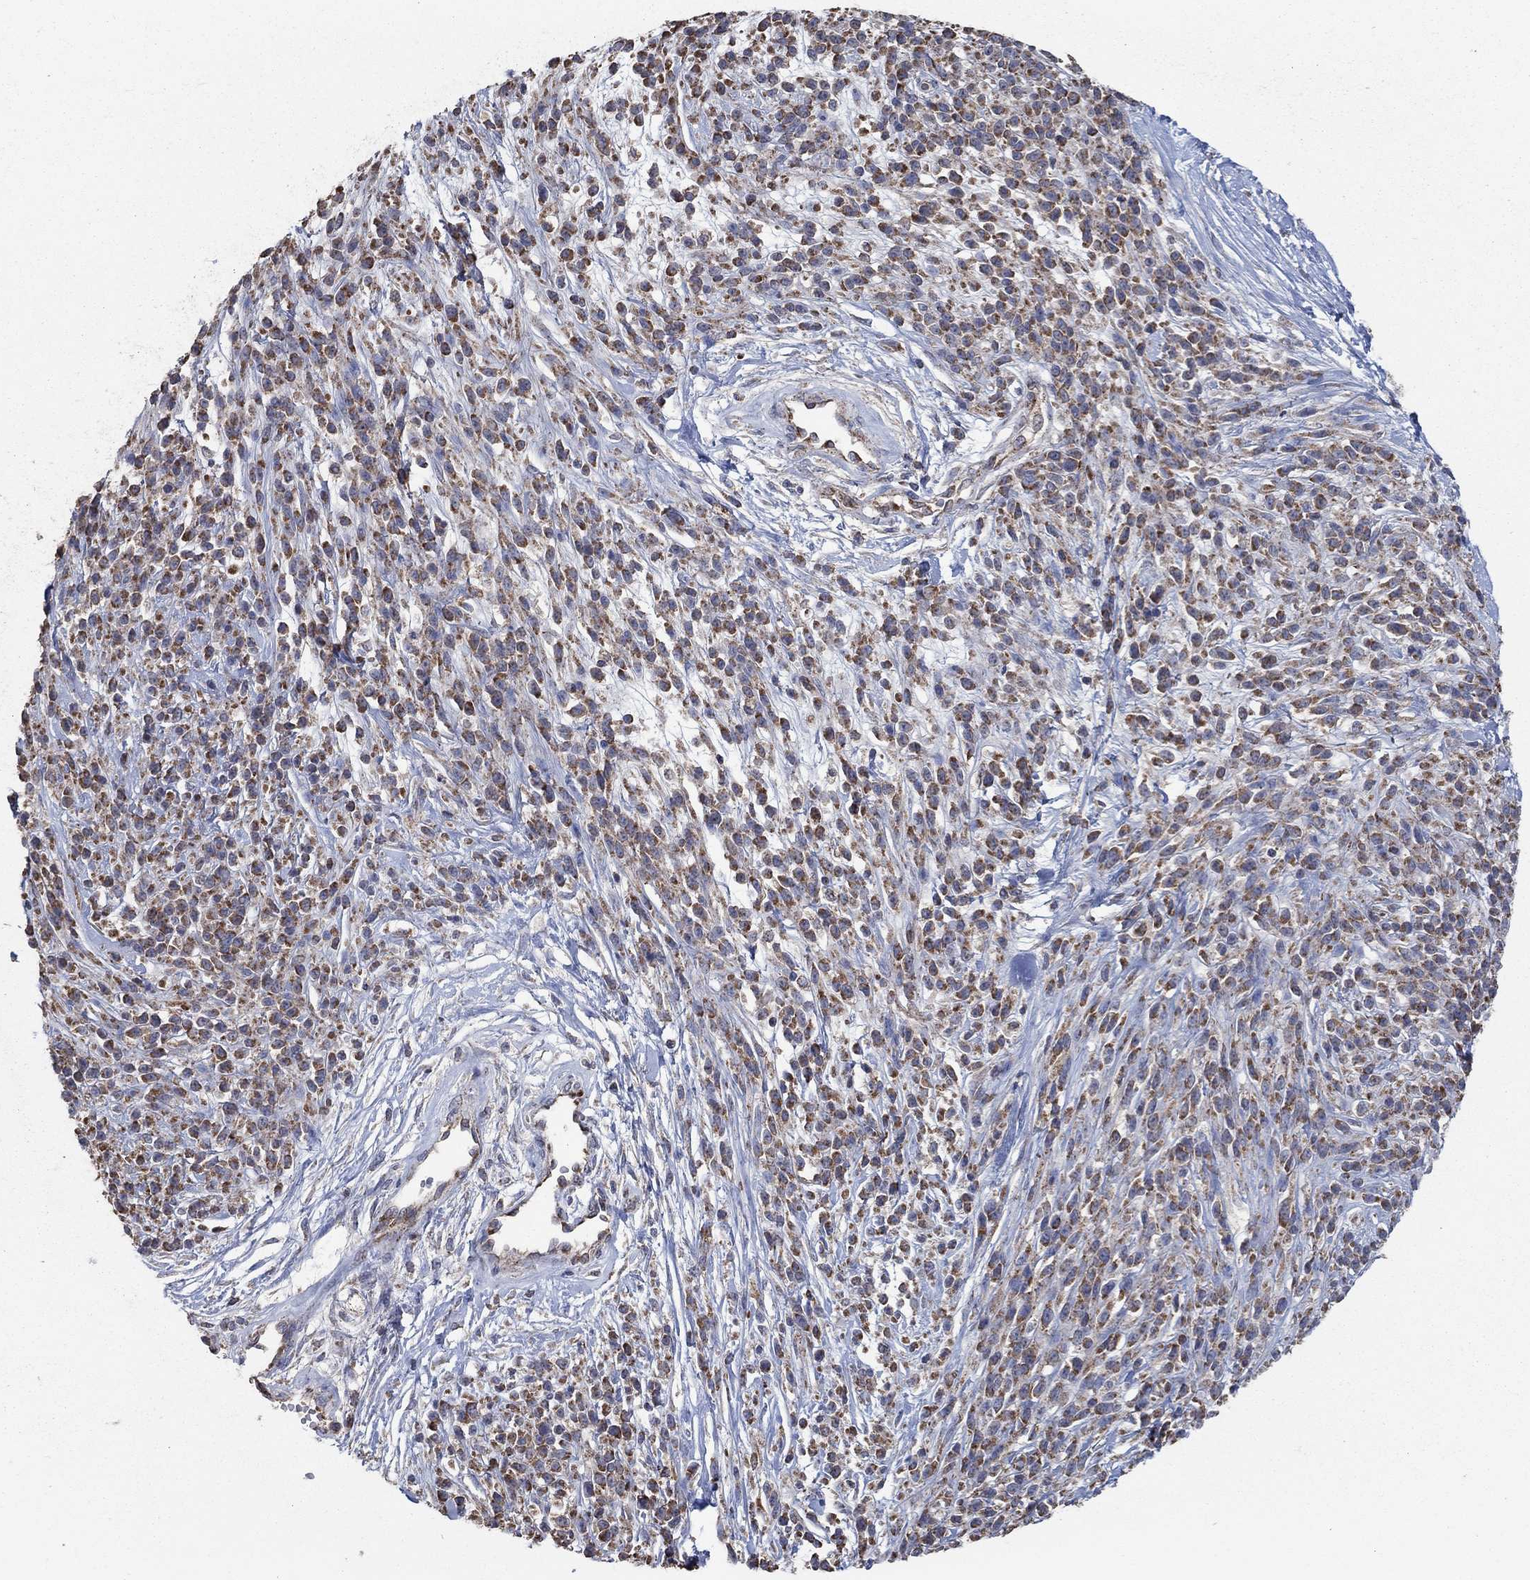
{"staining": {"intensity": "strong", "quantity": ">75%", "location": "cytoplasmic/membranous"}, "tissue": "melanoma", "cell_type": "Tumor cells", "image_type": "cancer", "snomed": [{"axis": "morphology", "description": "Malignant melanoma, NOS"}, {"axis": "topography", "description": "Skin"}, {"axis": "topography", "description": "Skin of trunk"}], "caption": "Melanoma stained for a protein reveals strong cytoplasmic/membranous positivity in tumor cells. (brown staining indicates protein expression, while blue staining denotes nuclei).", "gene": "HID1", "patient": {"sex": "male", "age": 74}}